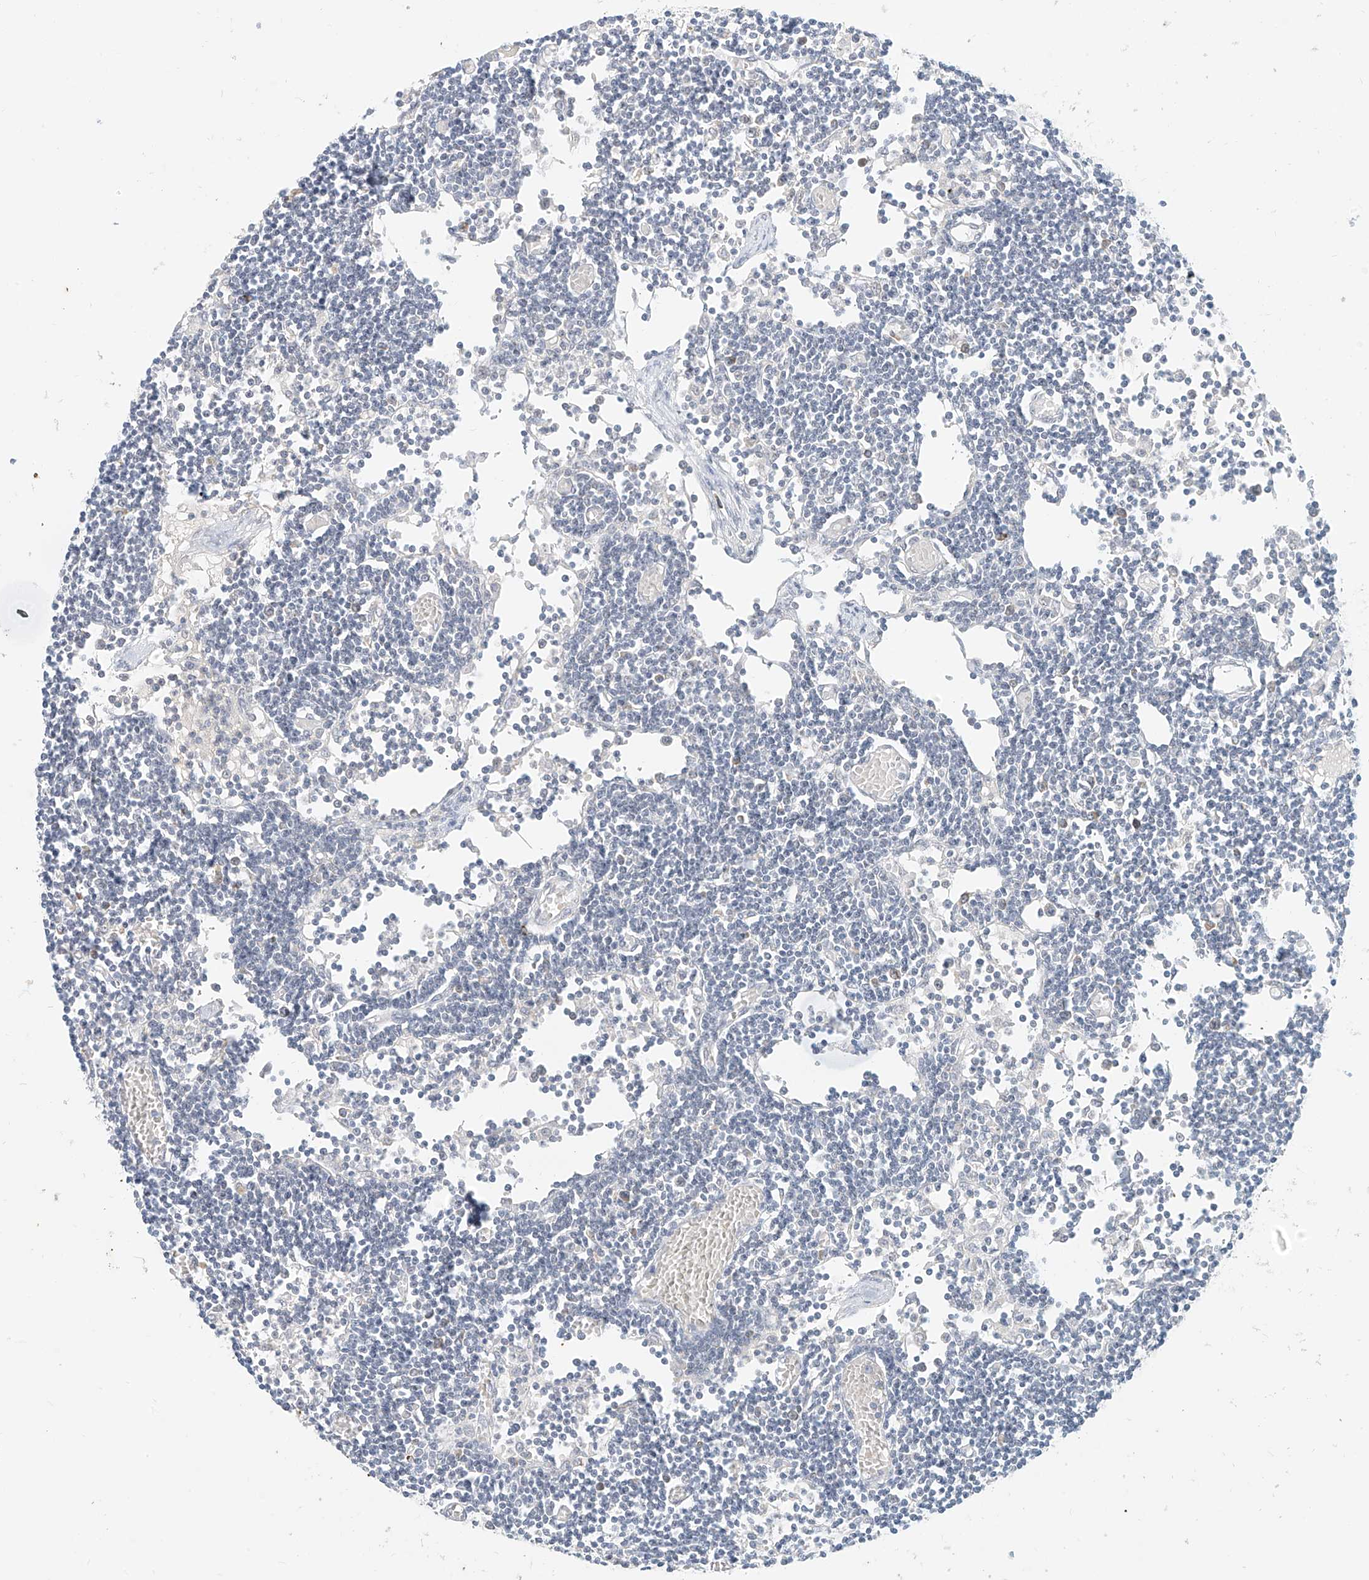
{"staining": {"intensity": "negative", "quantity": "none", "location": "none"}, "tissue": "lymph node", "cell_type": "Germinal center cells", "image_type": "normal", "snomed": [{"axis": "morphology", "description": "Normal tissue, NOS"}, {"axis": "topography", "description": "Lymph node"}], "caption": "A high-resolution micrograph shows immunohistochemistry (IHC) staining of normal lymph node, which demonstrates no significant staining in germinal center cells. Brightfield microscopy of IHC stained with DAB (brown) and hematoxylin (blue), captured at high magnification.", "gene": "C2orf42", "patient": {"sex": "female", "age": 11}}